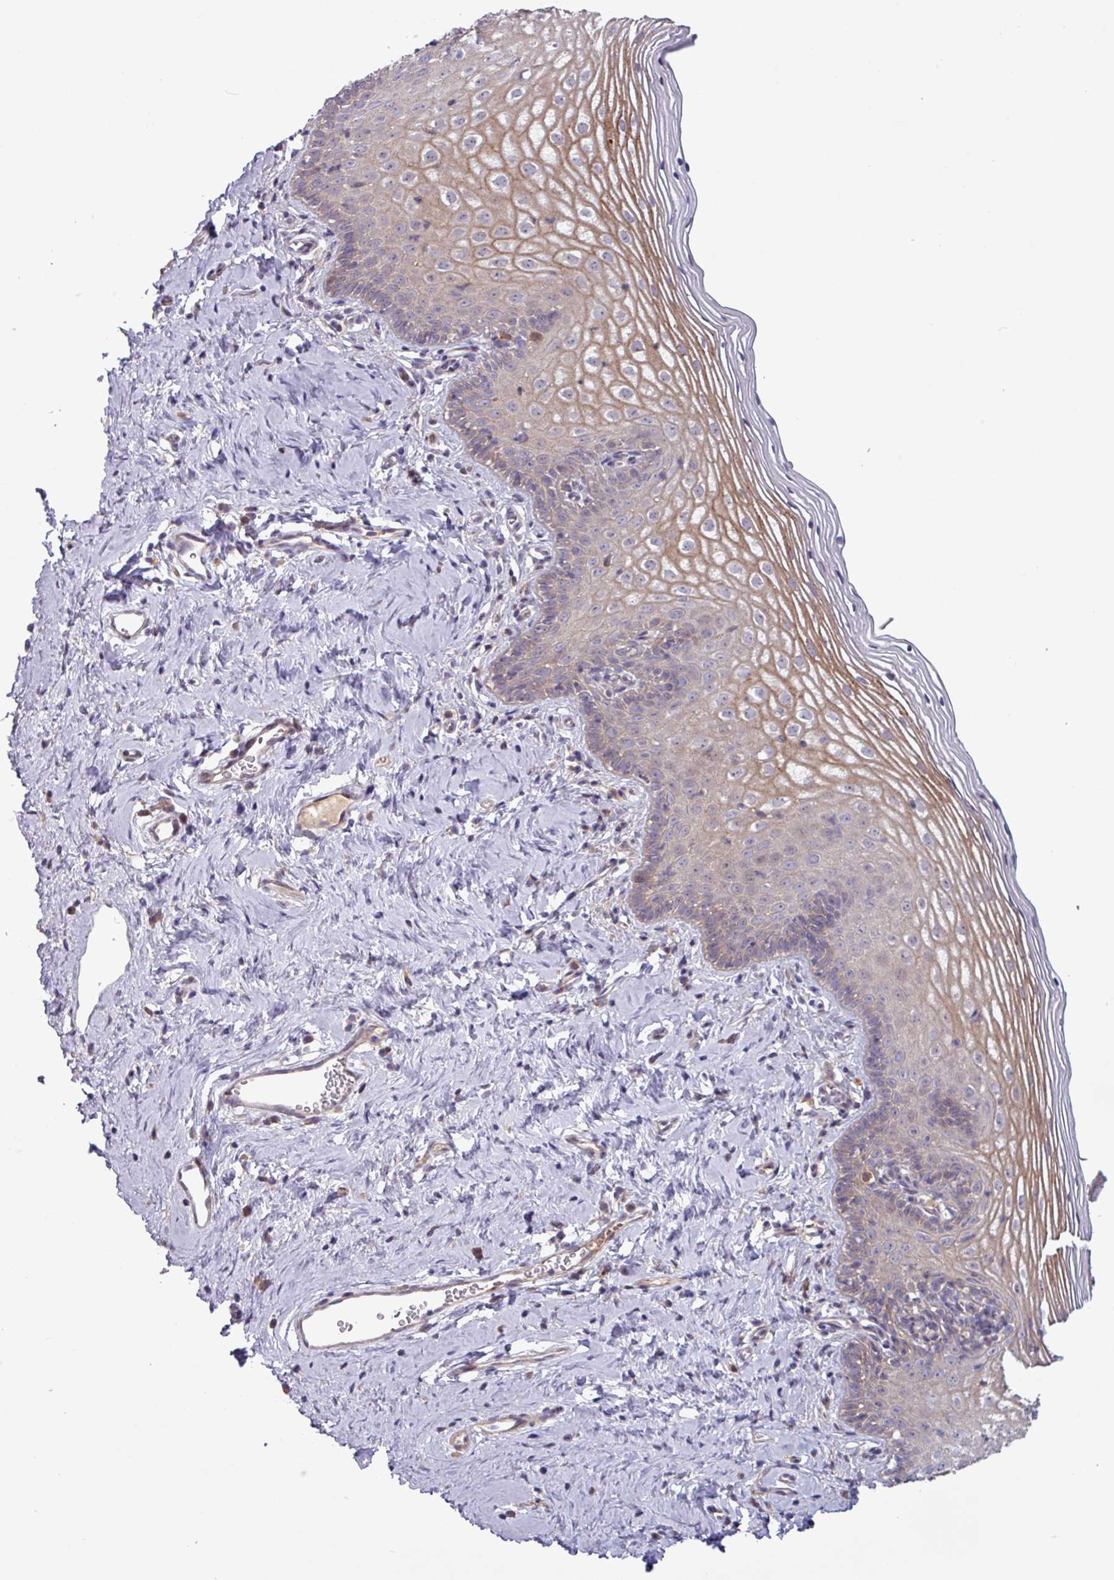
{"staining": {"intensity": "weak", "quantity": "25%-75%", "location": "cytoplasmic/membranous"}, "tissue": "cervix", "cell_type": "Glandular cells", "image_type": "normal", "snomed": [{"axis": "morphology", "description": "Normal tissue, NOS"}, {"axis": "topography", "description": "Cervix"}], "caption": "A micrograph showing weak cytoplasmic/membranous expression in approximately 25%-75% of glandular cells in normal cervix, as visualized by brown immunohistochemical staining.", "gene": "TNFSF12", "patient": {"sex": "female", "age": 44}}